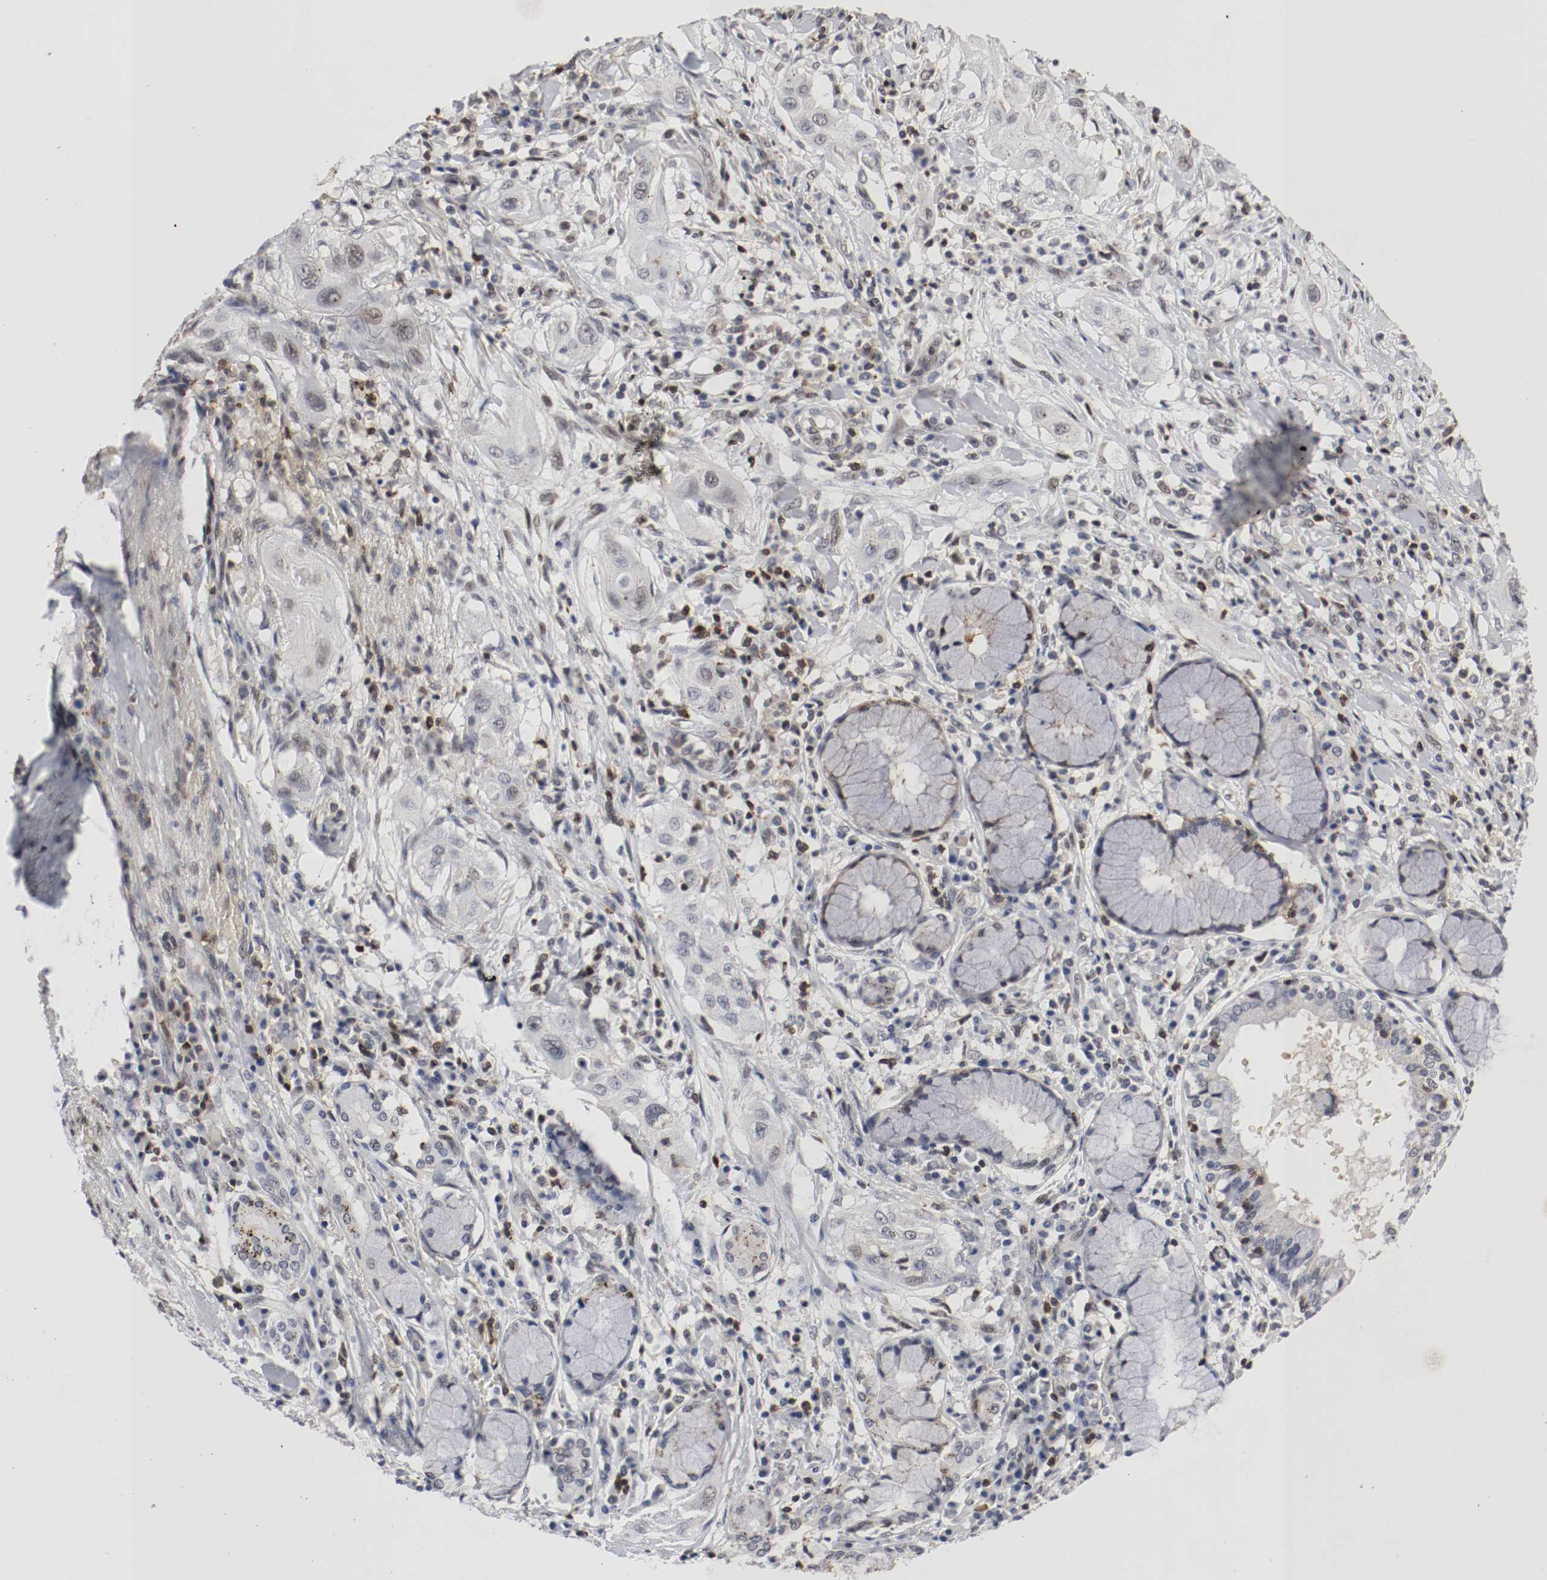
{"staining": {"intensity": "negative", "quantity": "none", "location": "none"}, "tissue": "lung cancer", "cell_type": "Tumor cells", "image_type": "cancer", "snomed": [{"axis": "morphology", "description": "Squamous cell carcinoma, NOS"}, {"axis": "topography", "description": "Lung"}], "caption": "Human lung cancer (squamous cell carcinoma) stained for a protein using immunohistochemistry (IHC) shows no staining in tumor cells.", "gene": "JUND", "patient": {"sex": "female", "age": 47}}